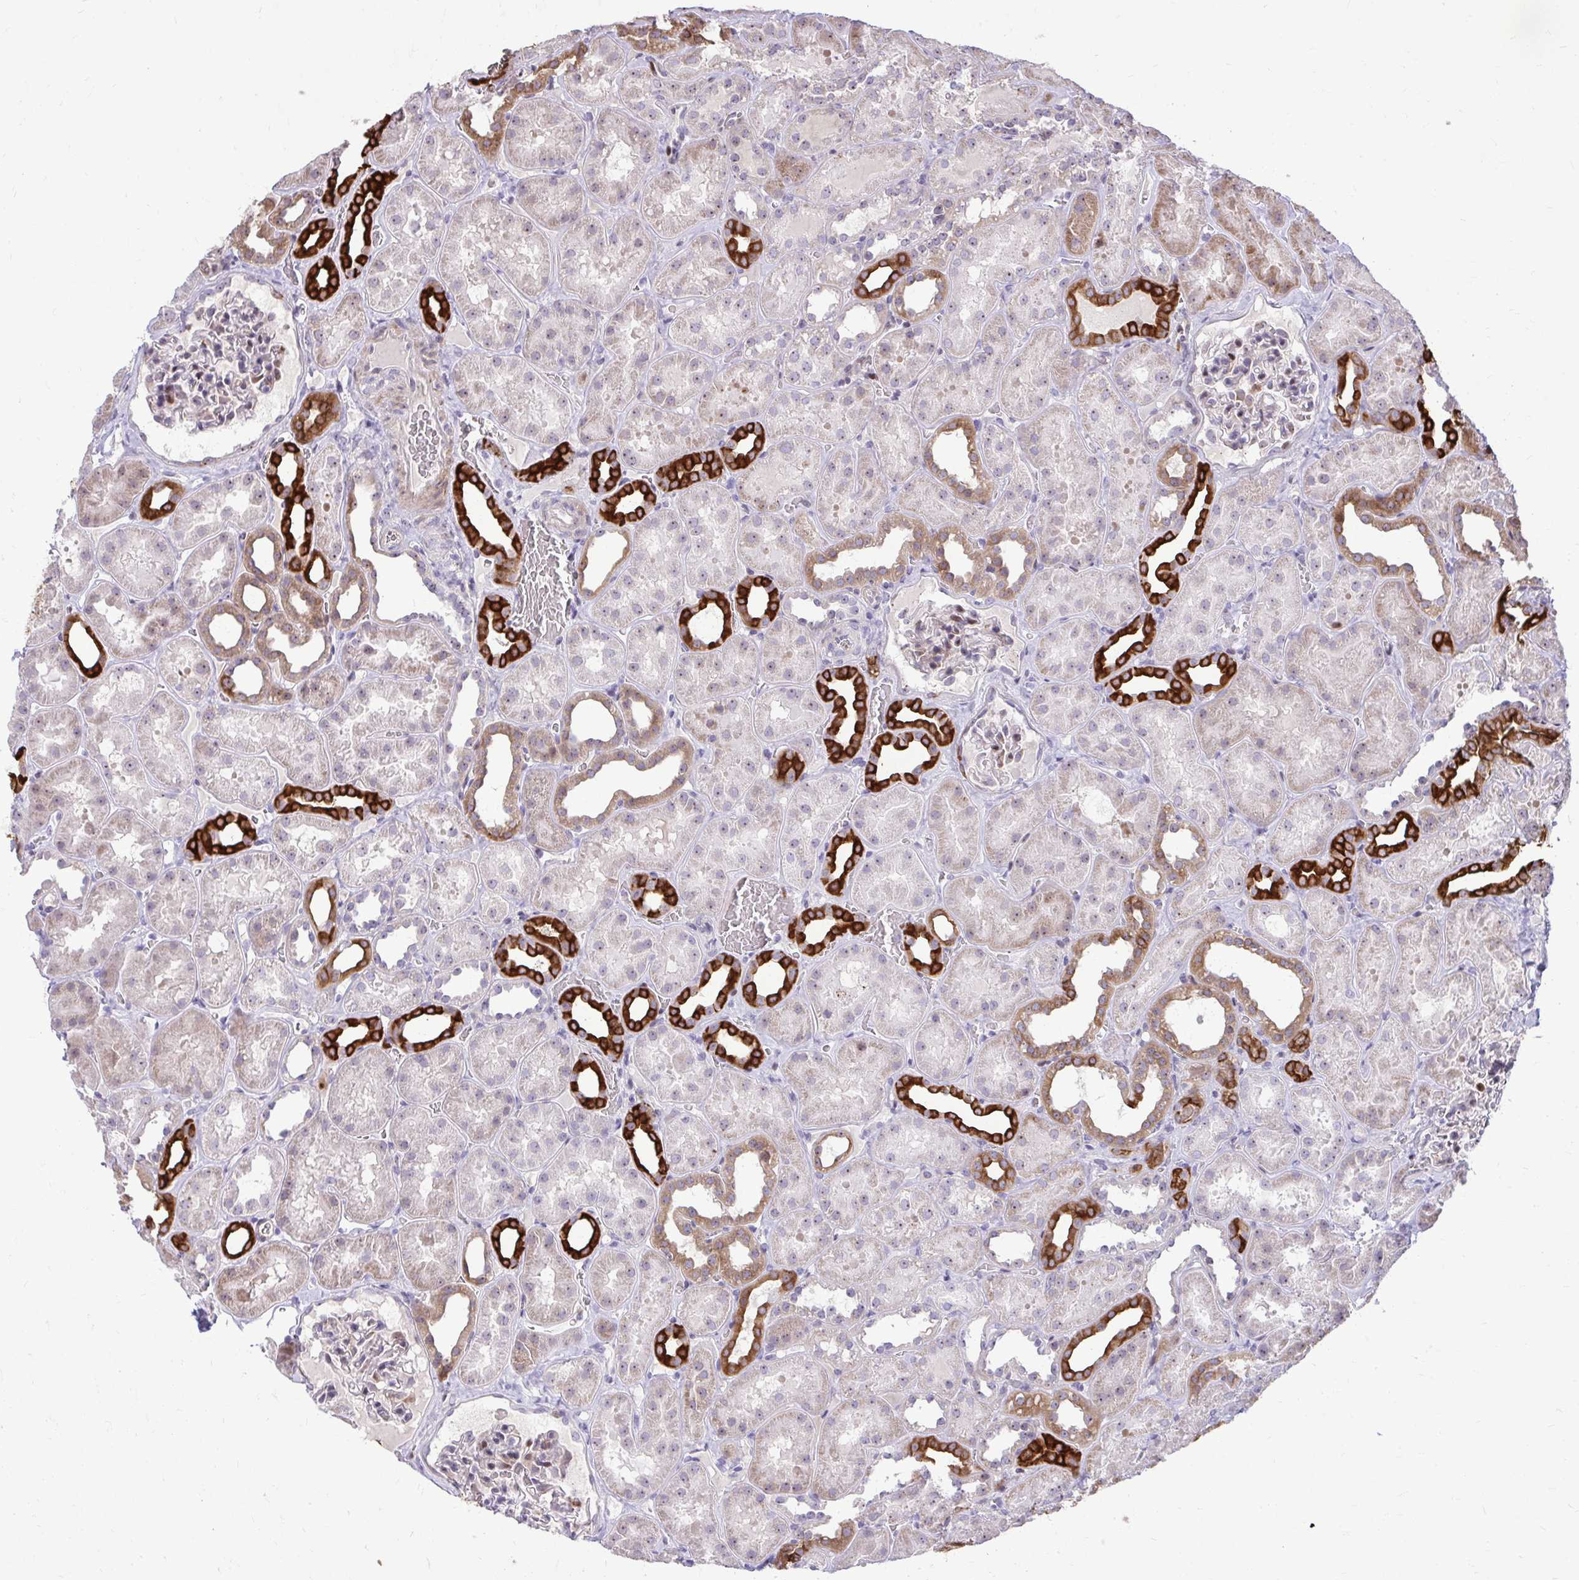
{"staining": {"intensity": "negative", "quantity": "none", "location": "none"}, "tissue": "kidney", "cell_type": "Cells in glomeruli", "image_type": "normal", "snomed": [{"axis": "morphology", "description": "Normal tissue, NOS"}, {"axis": "topography", "description": "Kidney"}], "caption": "This is an immunohistochemistry (IHC) micrograph of normal human kidney. There is no expression in cells in glomeruli.", "gene": "DLX4", "patient": {"sex": "female", "age": 41}}